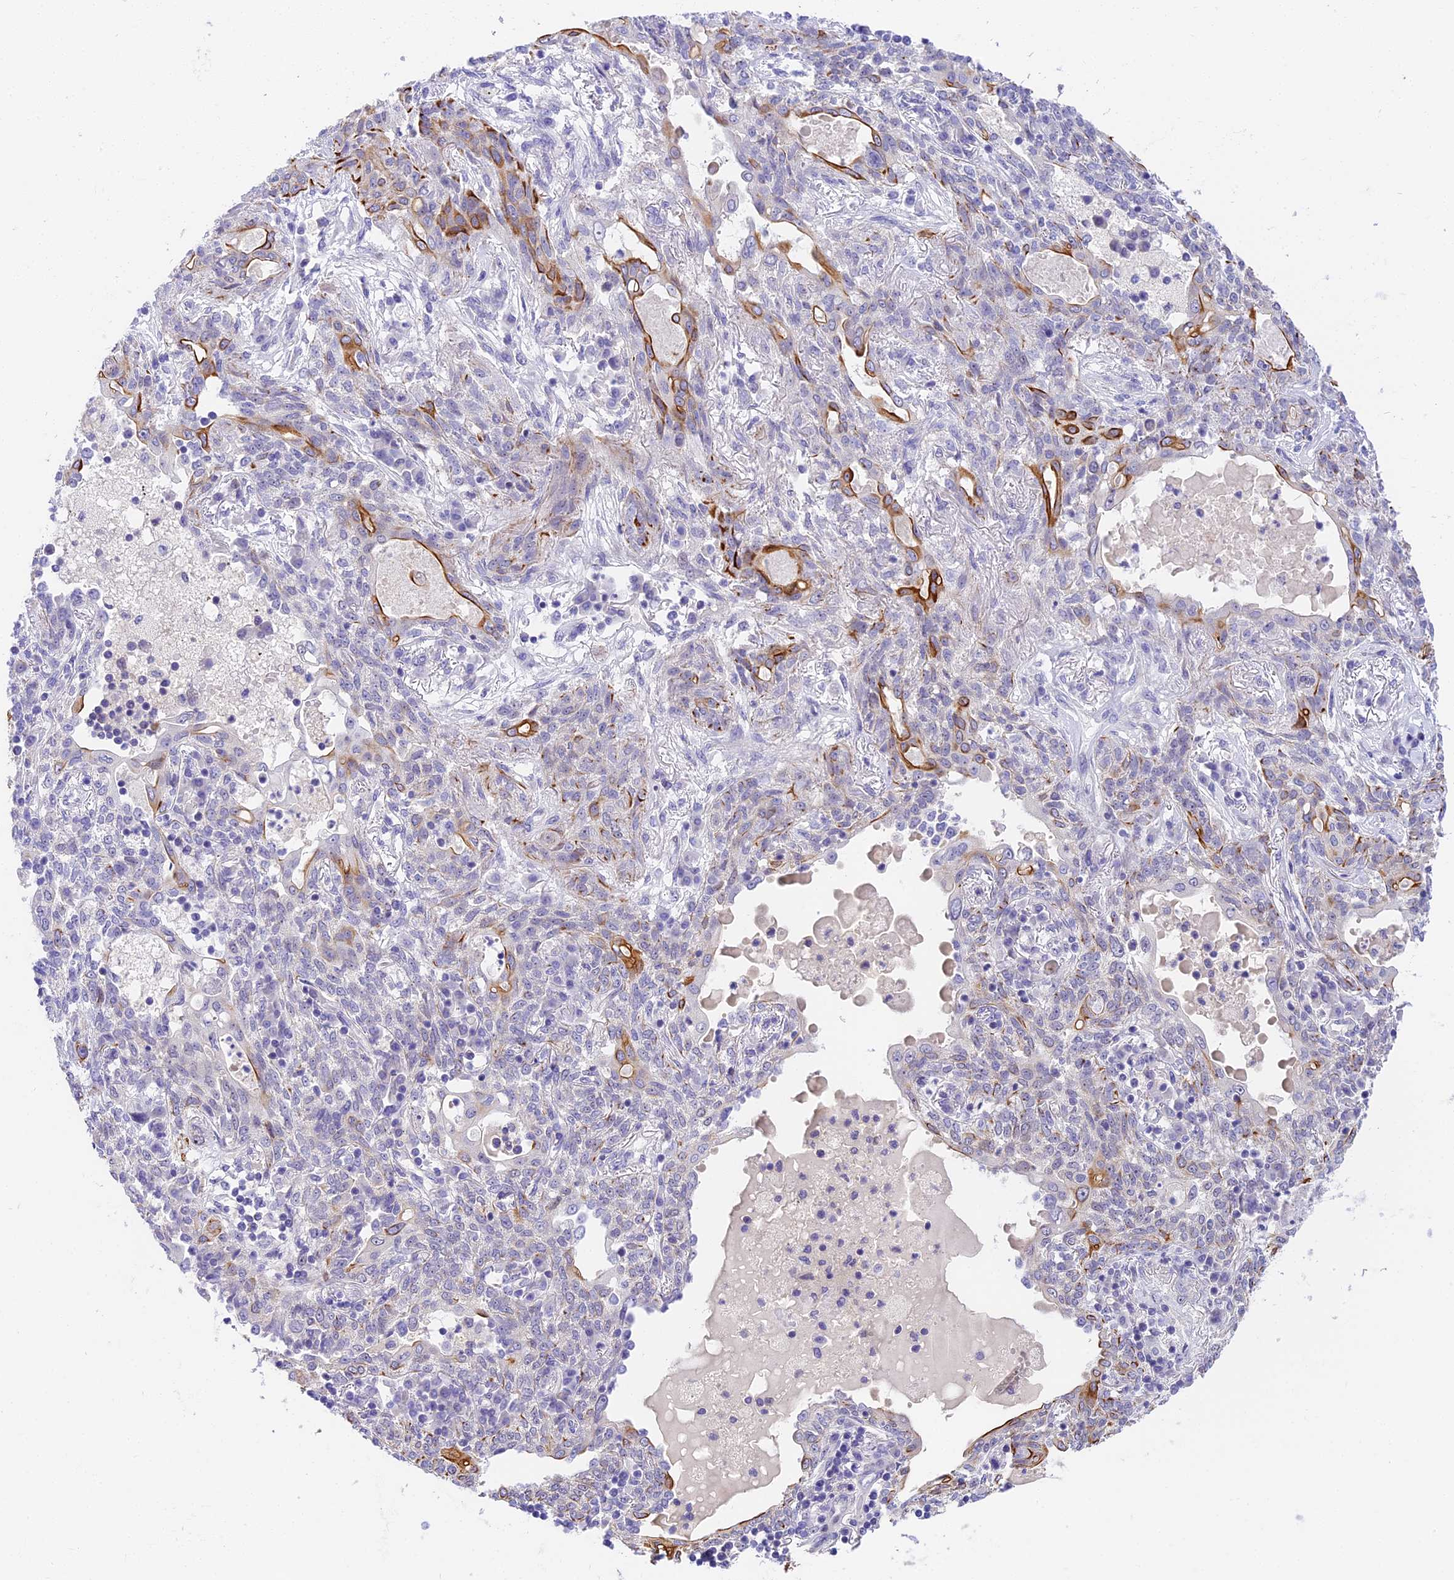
{"staining": {"intensity": "moderate", "quantity": "<25%", "location": "cytoplasmic/membranous"}, "tissue": "lung cancer", "cell_type": "Tumor cells", "image_type": "cancer", "snomed": [{"axis": "morphology", "description": "Squamous cell carcinoma, NOS"}, {"axis": "topography", "description": "Lung"}], "caption": "A brown stain shows moderate cytoplasmic/membranous positivity of a protein in human squamous cell carcinoma (lung) tumor cells.", "gene": "MIDN", "patient": {"sex": "female", "age": 70}}